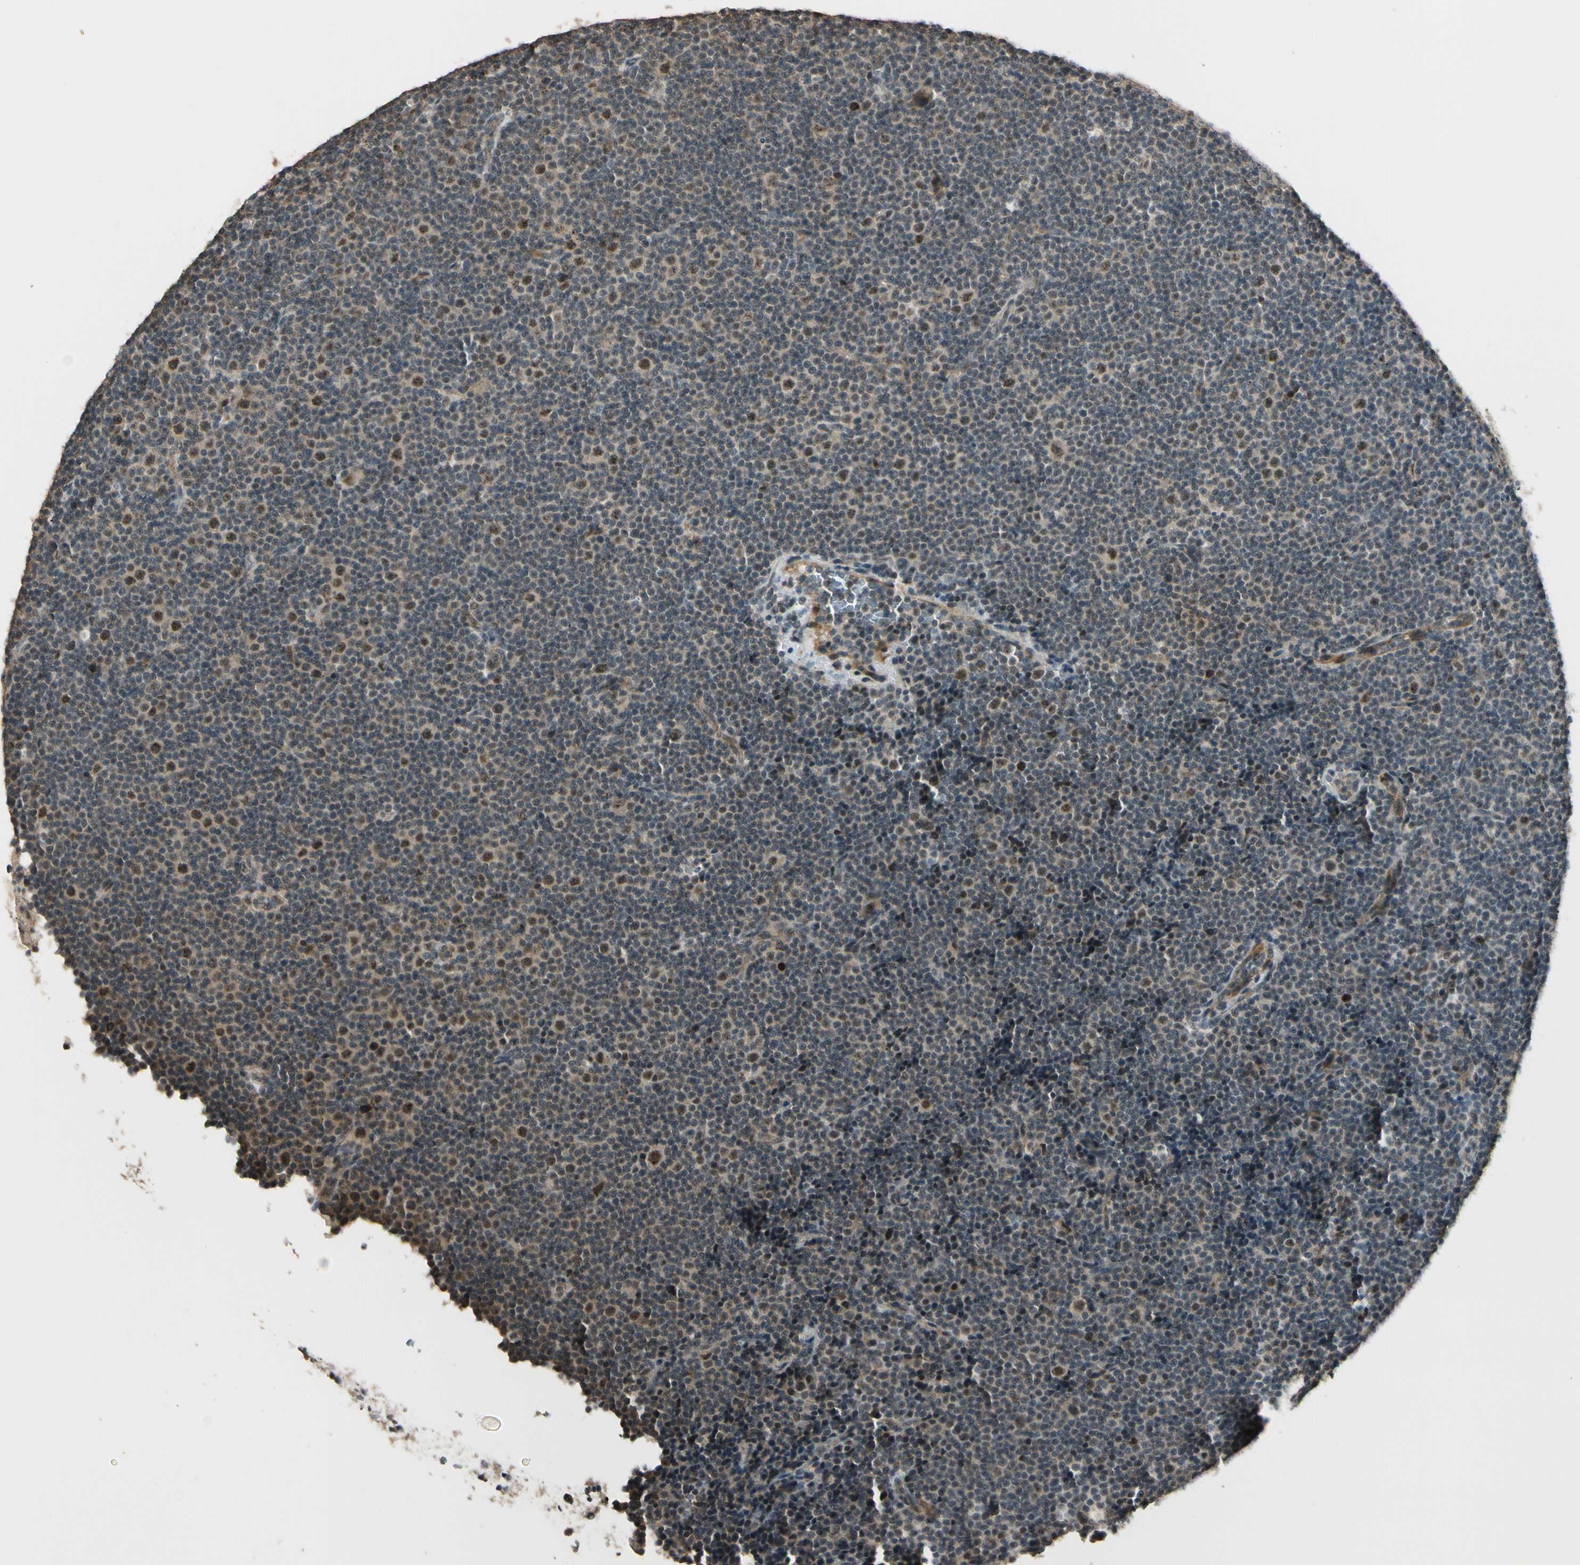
{"staining": {"intensity": "moderate", "quantity": "<25%", "location": "cytoplasmic/membranous,nuclear"}, "tissue": "lymphoma", "cell_type": "Tumor cells", "image_type": "cancer", "snomed": [{"axis": "morphology", "description": "Malignant lymphoma, non-Hodgkin's type, Low grade"}, {"axis": "topography", "description": "Lymph node"}], "caption": "Lymphoma stained for a protein (brown) demonstrates moderate cytoplasmic/membranous and nuclear positive positivity in approximately <25% of tumor cells.", "gene": "MCPH1", "patient": {"sex": "female", "age": 67}}